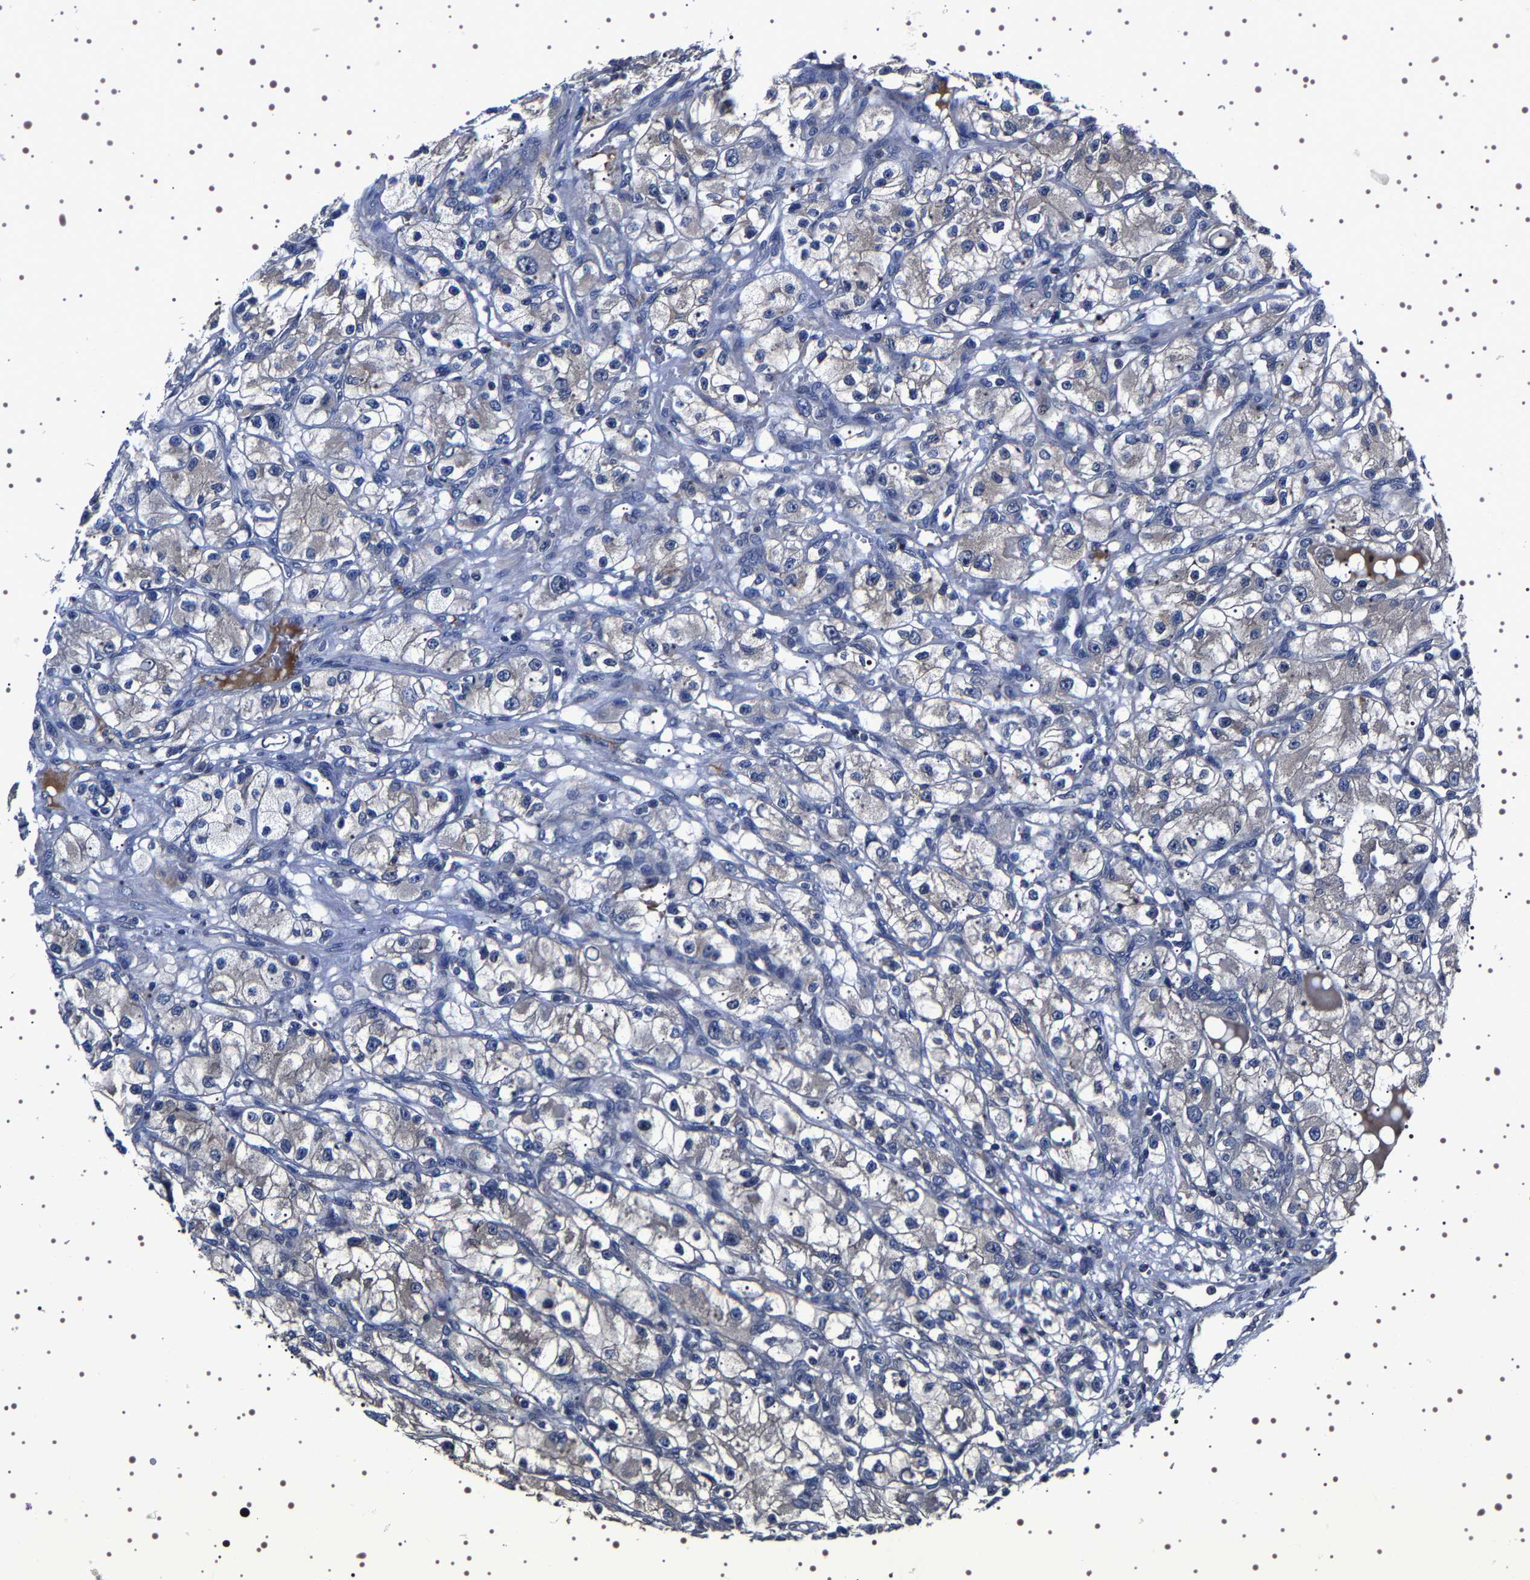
{"staining": {"intensity": "weak", "quantity": "<25%", "location": "cytoplasmic/membranous"}, "tissue": "renal cancer", "cell_type": "Tumor cells", "image_type": "cancer", "snomed": [{"axis": "morphology", "description": "Adenocarcinoma, NOS"}, {"axis": "topography", "description": "Kidney"}], "caption": "Immunohistochemistry histopathology image of neoplastic tissue: human renal cancer stained with DAB shows no significant protein positivity in tumor cells.", "gene": "TARBP1", "patient": {"sex": "female", "age": 57}}